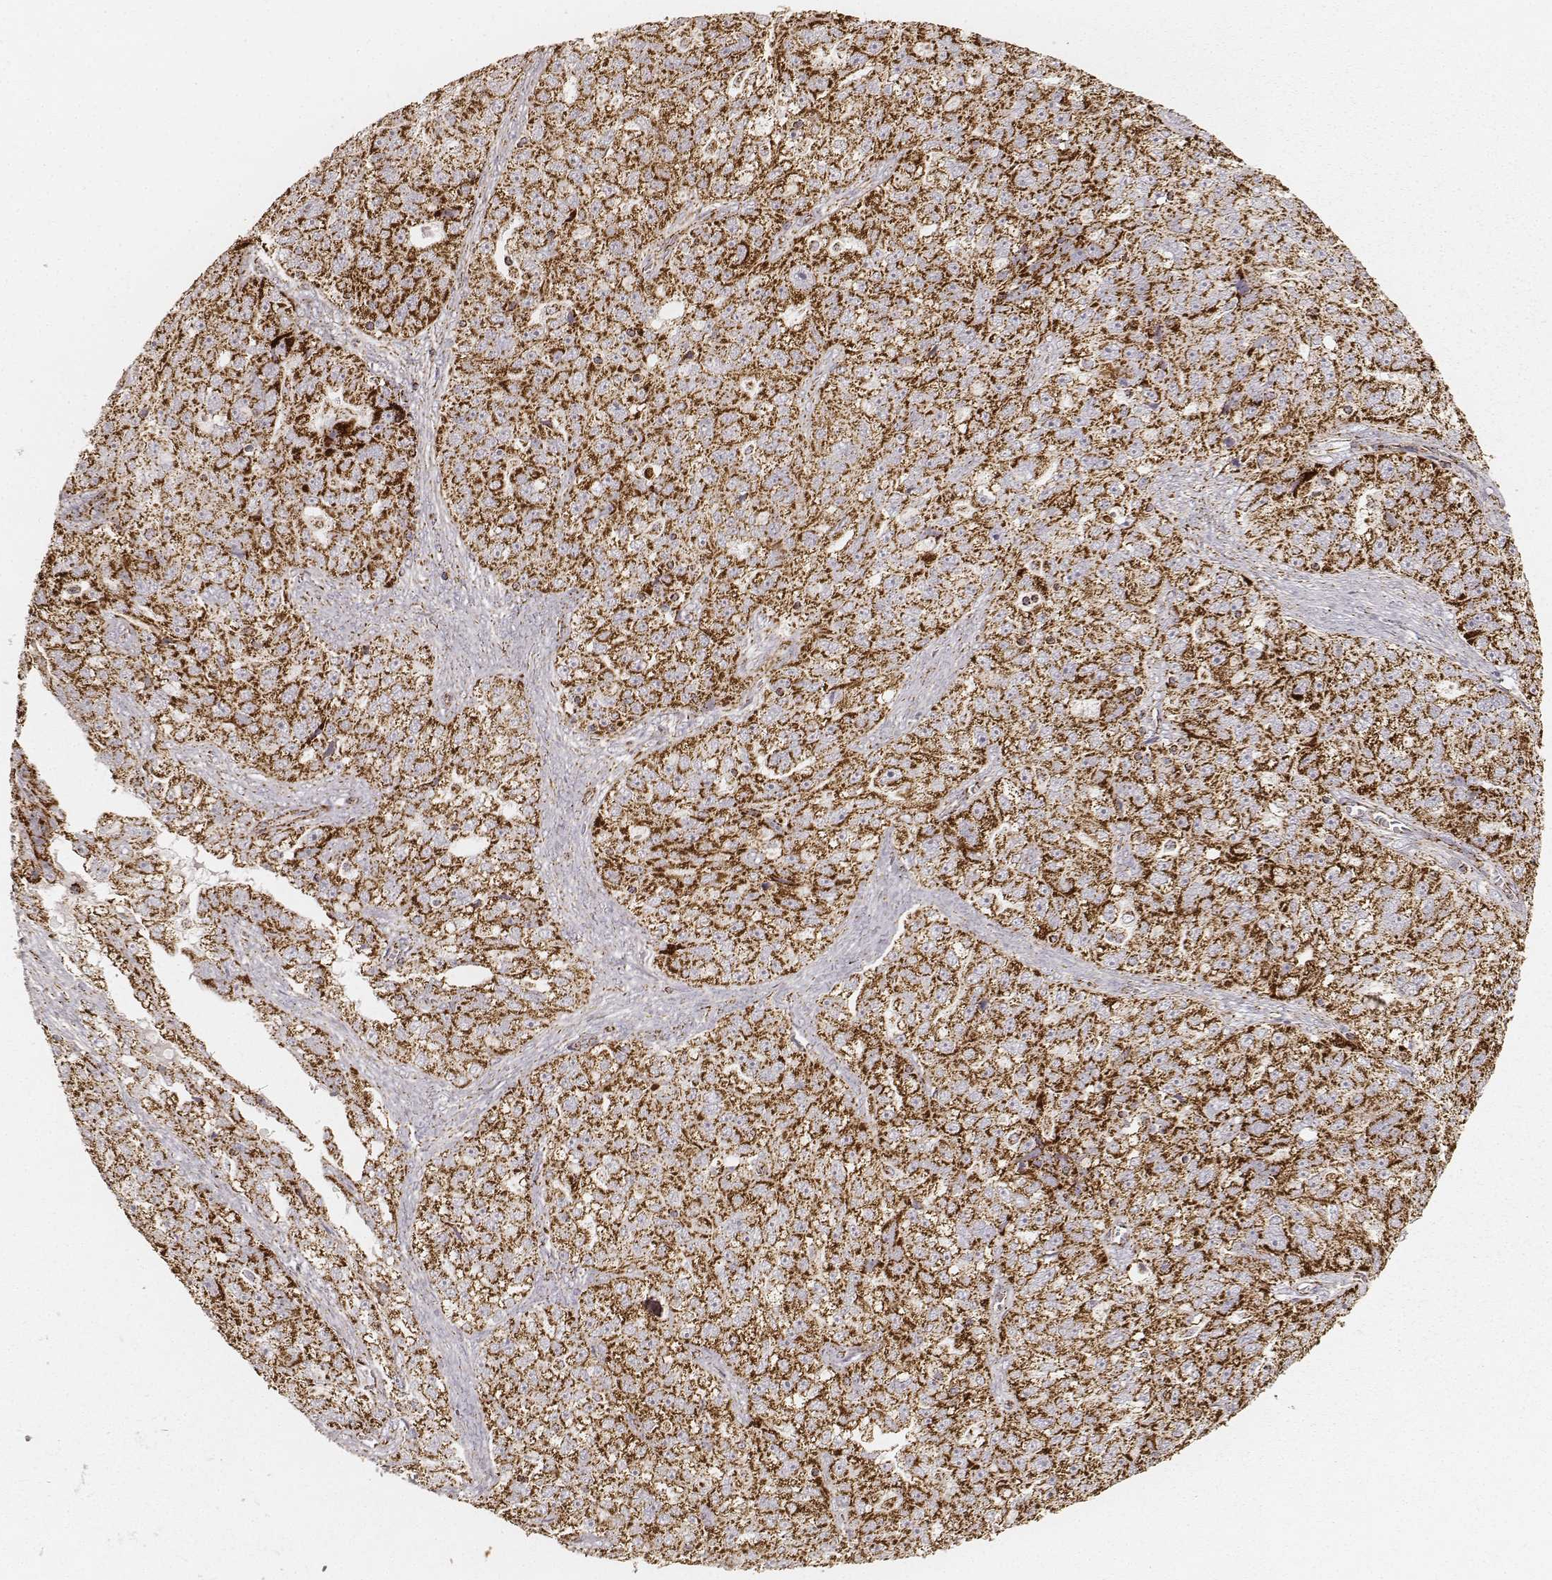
{"staining": {"intensity": "strong", "quantity": ">75%", "location": "cytoplasmic/membranous"}, "tissue": "ovarian cancer", "cell_type": "Tumor cells", "image_type": "cancer", "snomed": [{"axis": "morphology", "description": "Cystadenocarcinoma, serous, NOS"}, {"axis": "topography", "description": "Ovary"}], "caption": "Brown immunohistochemical staining in human serous cystadenocarcinoma (ovarian) reveals strong cytoplasmic/membranous expression in about >75% of tumor cells.", "gene": "CS", "patient": {"sex": "female", "age": 51}}